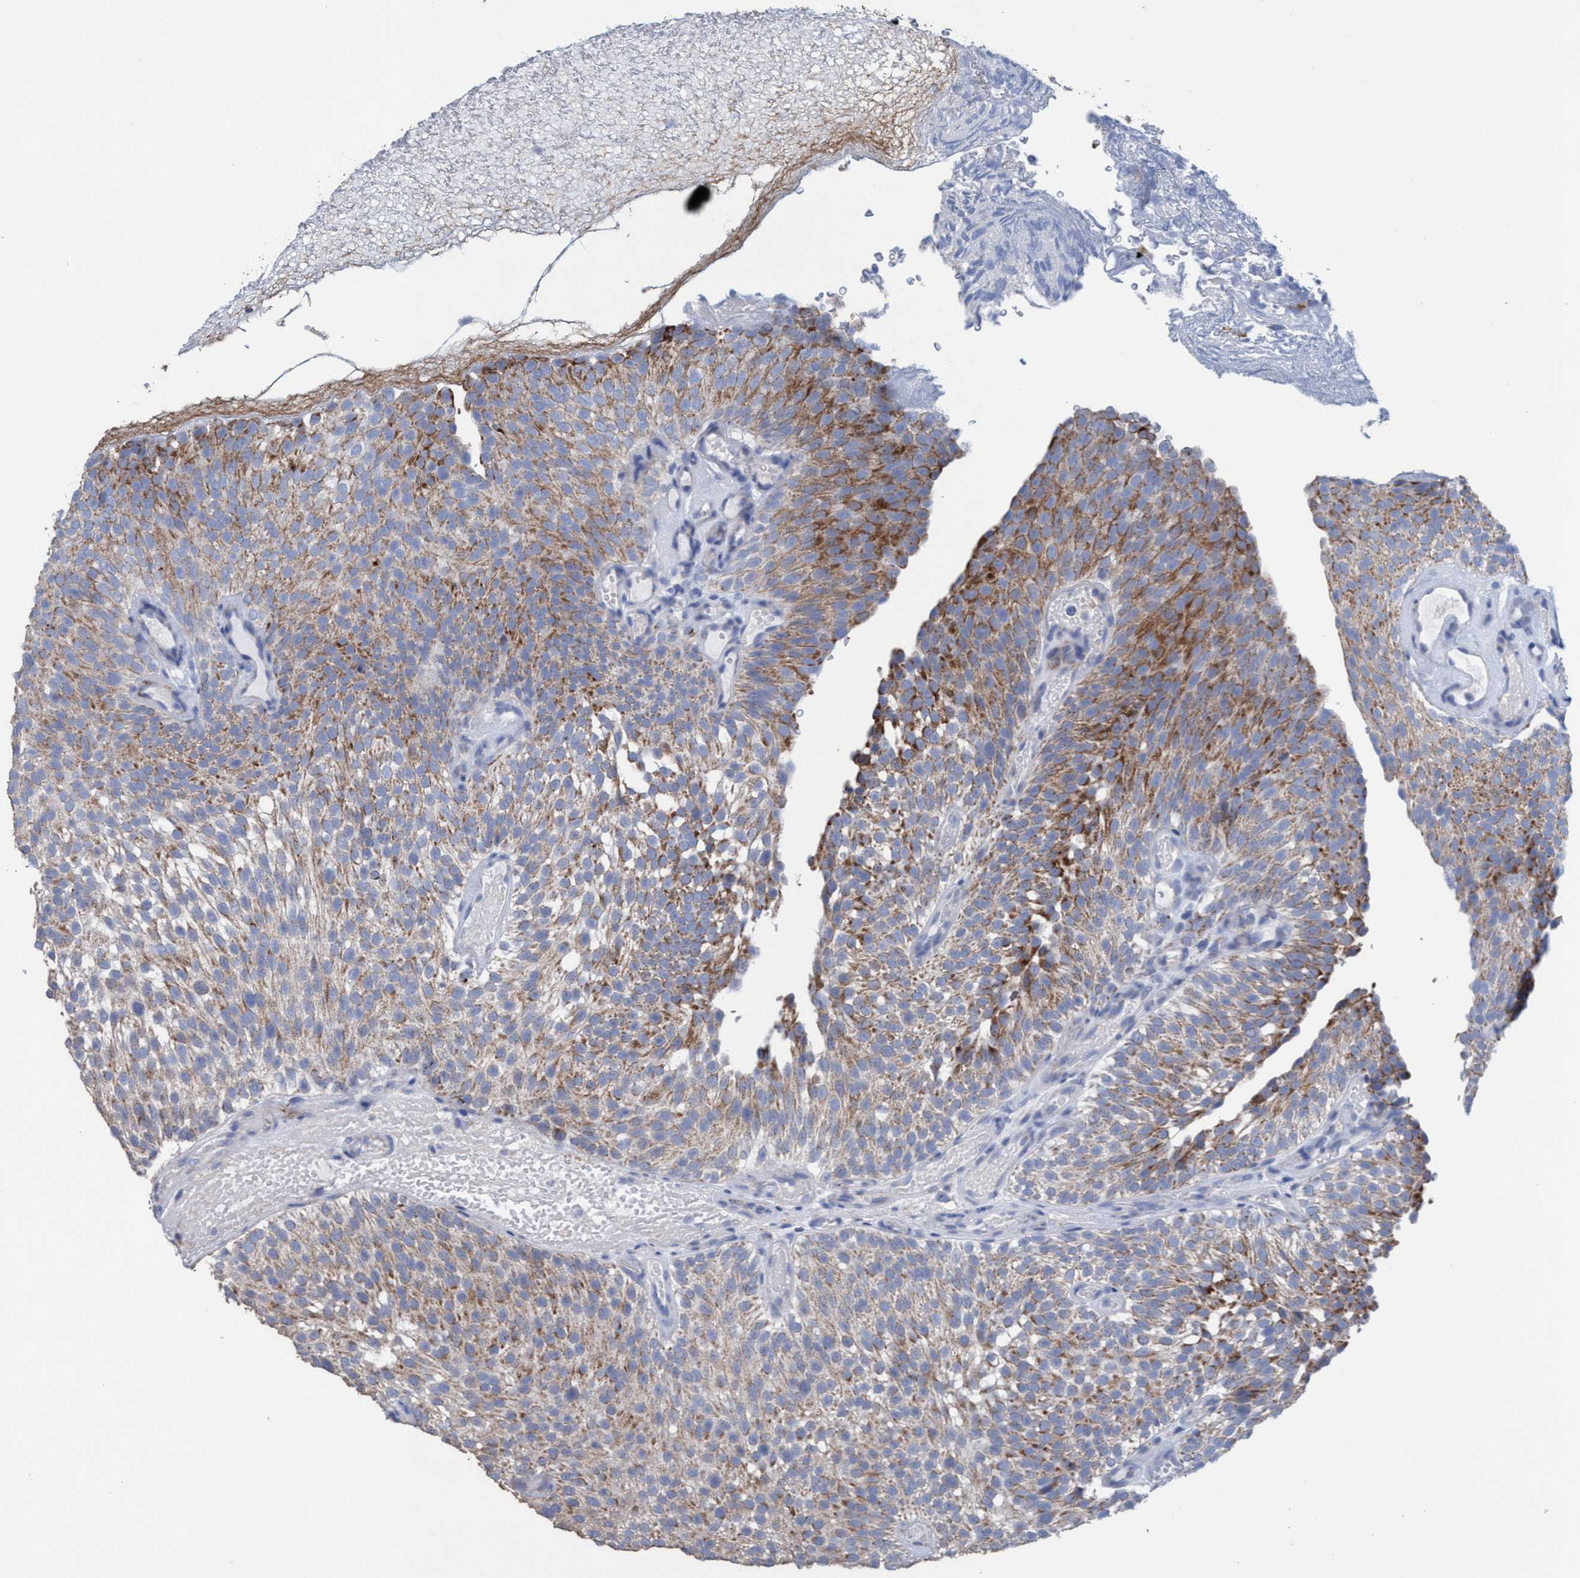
{"staining": {"intensity": "moderate", "quantity": ">75%", "location": "cytoplasmic/membranous"}, "tissue": "urothelial cancer", "cell_type": "Tumor cells", "image_type": "cancer", "snomed": [{"axis": "morphology", "description": "Urothelial carcinoma, Low grade"}, {"axis": "topography", "description": "Urinary bladder"}], "caption": "DAB immunohistochemical staining of urothelial carcinoma (low-grade) demonstrates moderate cytoplasmic/membranous protein expression in approximately >75% of tumor cells.", "gene": "RSAD1", "patient": {"sex": "male", "age": 78}}